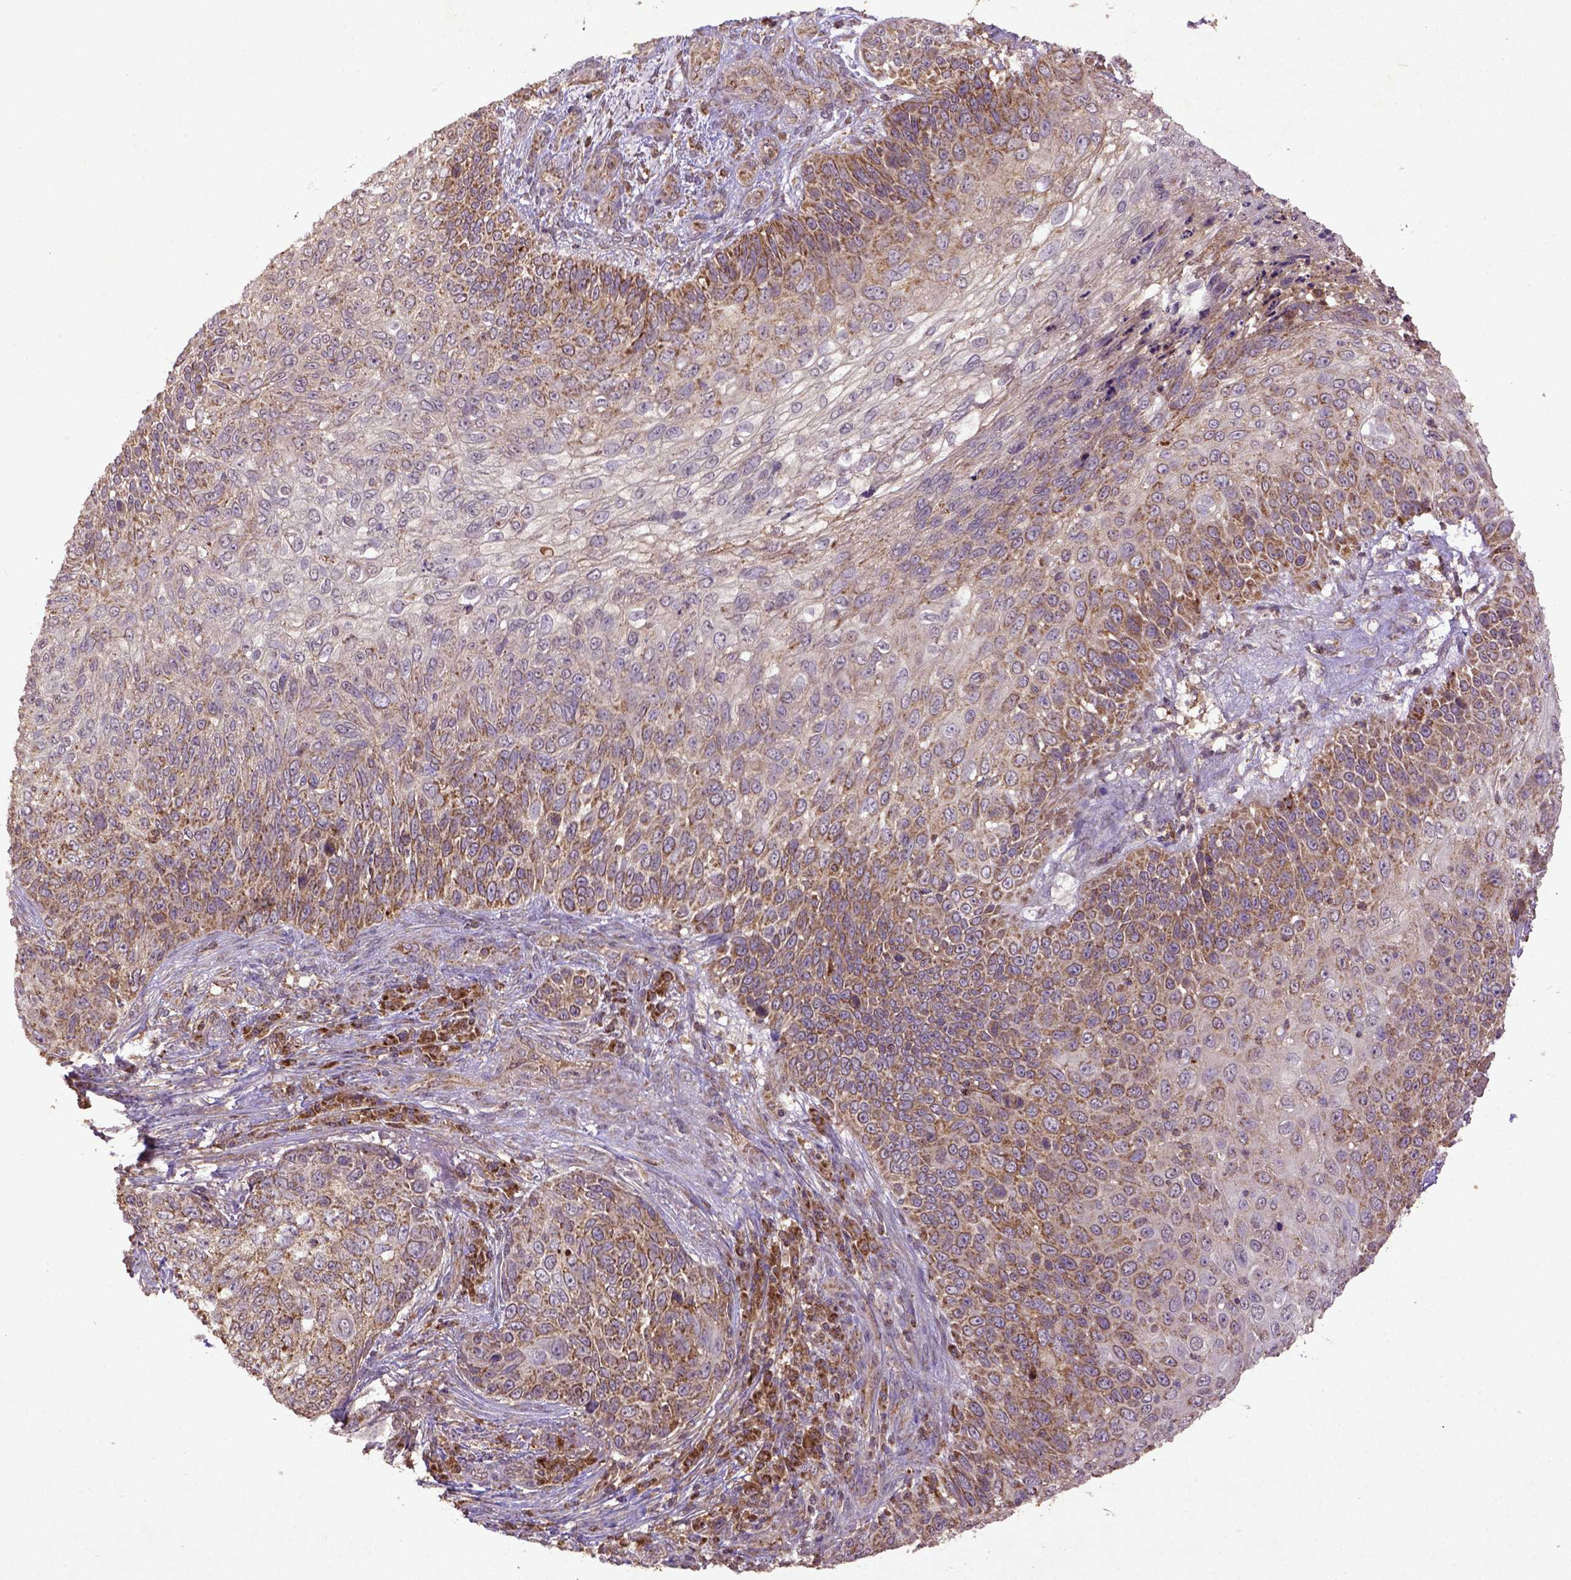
{"staining": {"intensity": "moderate", "quantity": "25%-75%", "location": "cytoplasmic/membranous"}, "tissue": "skin cancer", "cell_type": "Tumor cells", "image_type": "cancer", "snomed": [{"axis": "morphology", "description": "Squamous cell carcinoma, NOS"}, {"axis": "topography", "description": "Skin"}], "caption": "Immunohistochemical staining of human skin squamous cell carcinoma displays moderate cytoplasmic/membranous protein expression in about 25%-75% of tumor cells.", "gene": "MT-CO1", "patient": {"sex": "male", "age": 92}}